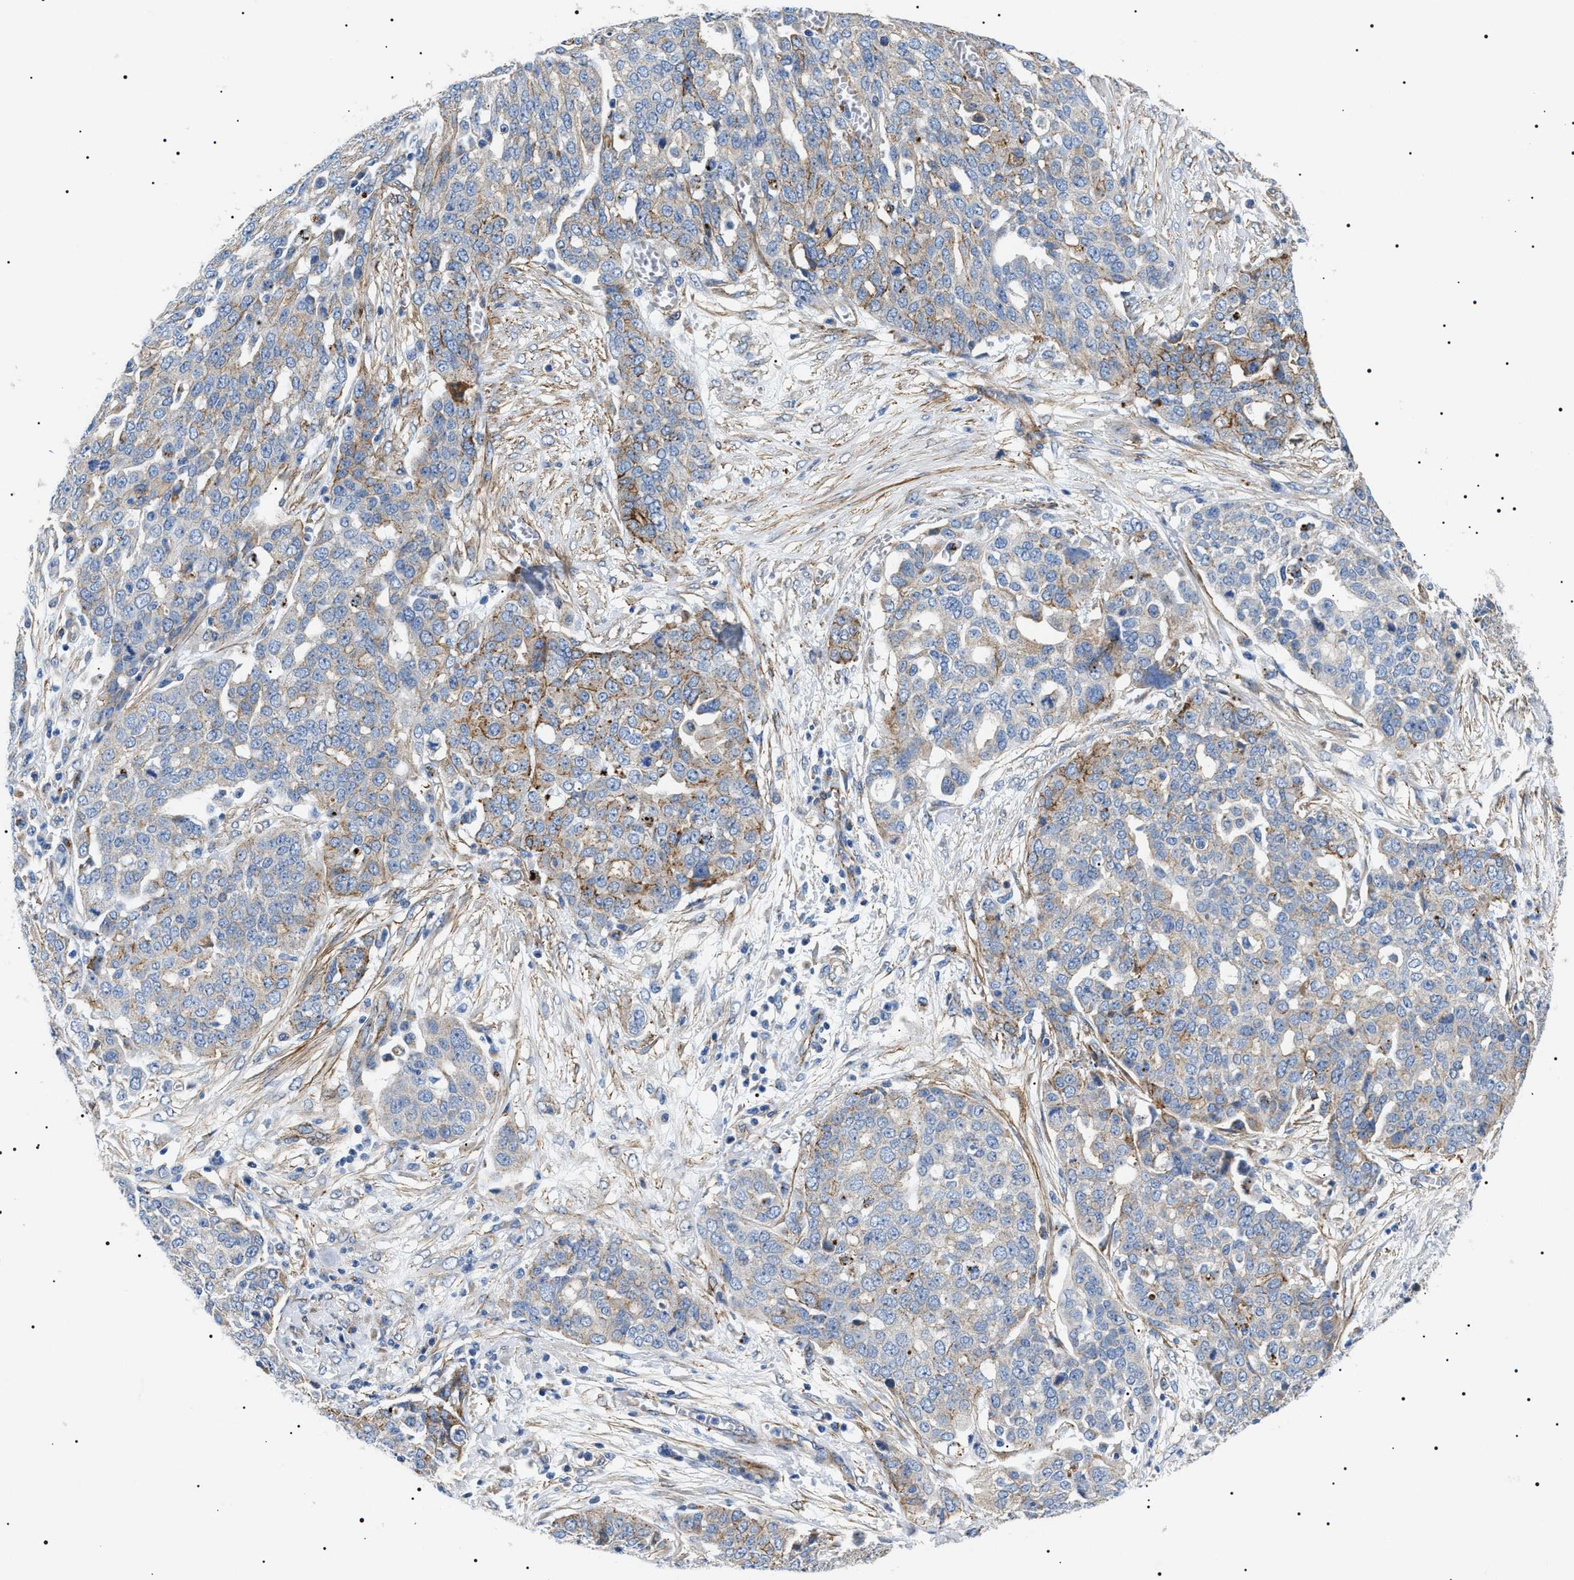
{"staining": {"intensity": "moderate", "quantity": "25%-75%", "location": "cytoplasmic/membranous"}, "tissue": "ovarian cancer", "cell_type": "Tumor cells", "image_type": "cancer", "snomed": [{"axis": "morphology", "description": "Cystadenocarcinoma, serous, NOS"}, {"axis": "topography", "description": "Soft tissue"}, {"axis": "topography", "description": "Ovary"}], "caption": "Protein staining of ovarian cancer (serous cystadenocarcinoma) tissue displays moderate cytoplasmic/membranous positivity in approximately 25%-75% of tumor cells. Using DAB (brown) and hematoxylin (blue) stains, captured at high magnification using brightfield microscopy.", "gene": "TMEM222", "patient": {"sex": "female", "age": 57}}